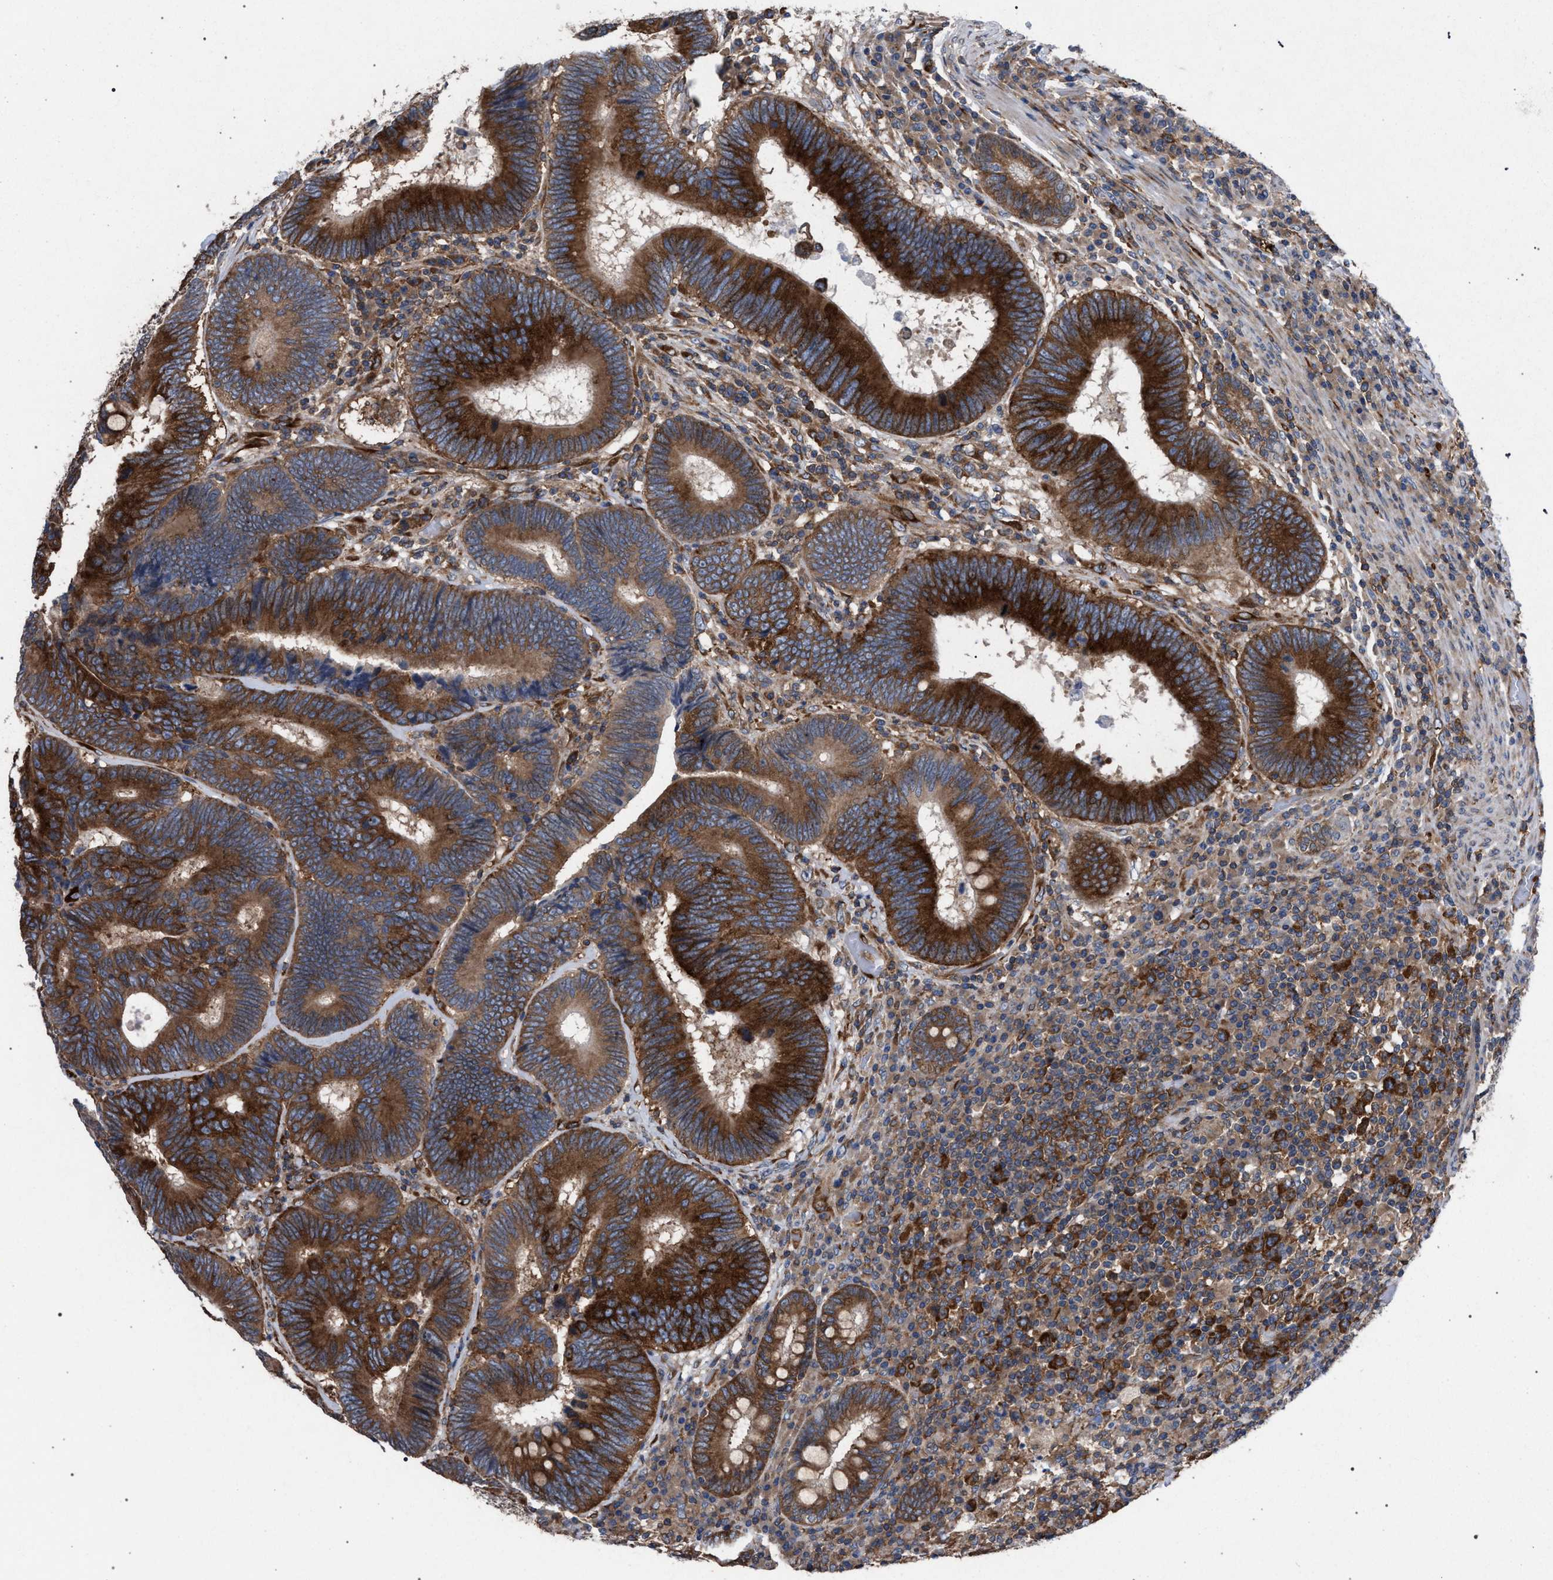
{"staining": {"intensity": "strong", "quantity": ">75%", "location": "cytoplasmic/membranous"}, "tissue": "colorectal cancer", "cell_type": "Tumor cells", "image_type": "cancer", "snomed": [{"axis": "morphology", "description": "Adenocarcinoma, NOS"}, {"axis": "topography", "description": "Colon"}], "caption": "Protein analysis of colorectal cancer (adenocarcinoma) tissue reveals strong cytoplasmic/membranous positivity in approximately >75% of tumor cells.", "gene": "CDR2L", "patient": {"sex": "female", "age": 78}}